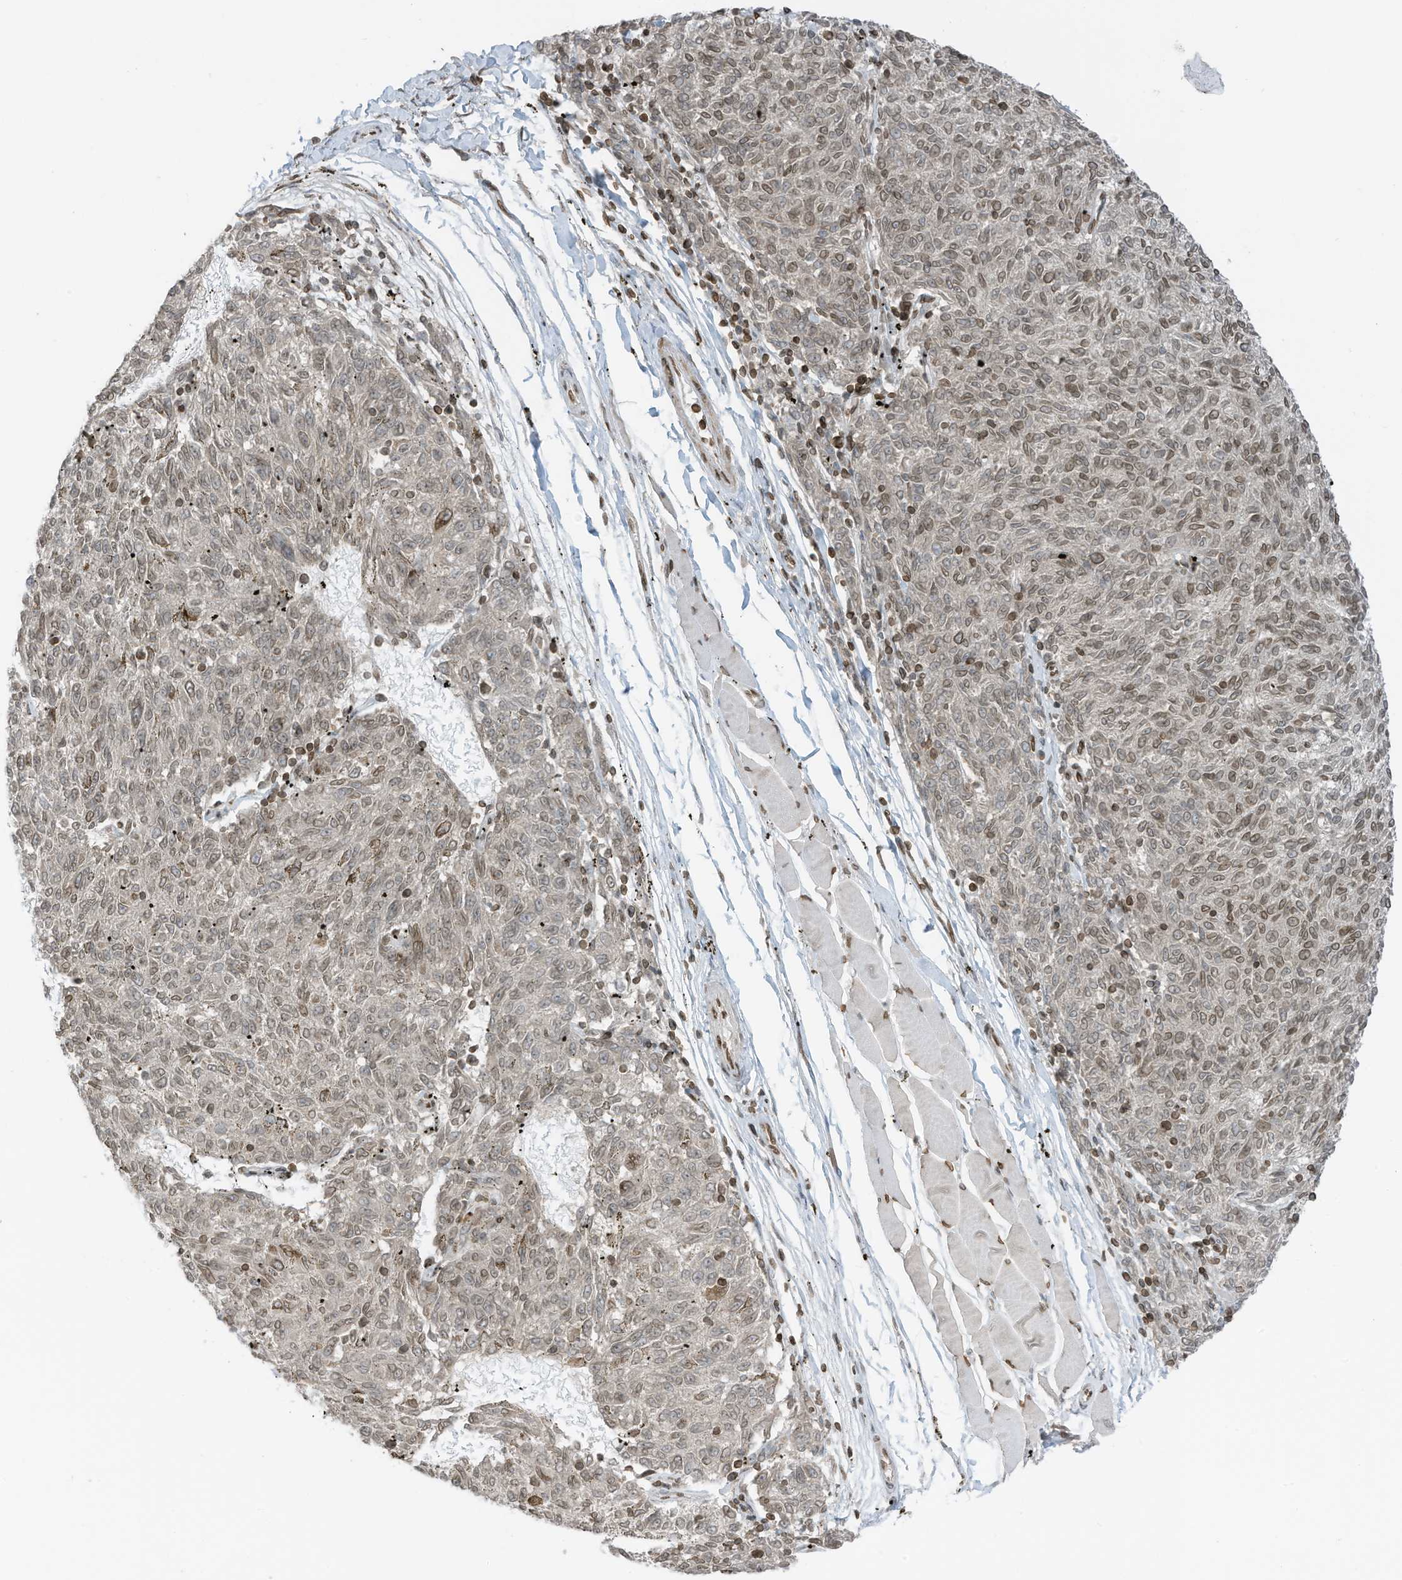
{"staining": {"intensity": "weak", "quantity": ">75%", "location": "cytoplasmic/membranous,nuclear"}, "tissue": "melanoma", "cell_type": "Tumor cells", "image_type": "cancer", "snomed": [{"axis": "morphology", "description": "Malignant melanoma, NOS"}, {"axis": "topography", "description": "Skin"}], "caption": "Malignant melanoma stained with IHC demonstrates weak cytoplasmic/membranous and nuclear staining in approximately >75% of tumor cells.", "gene": "RABL3", "patient": {"sex": "female", "age": 72}}